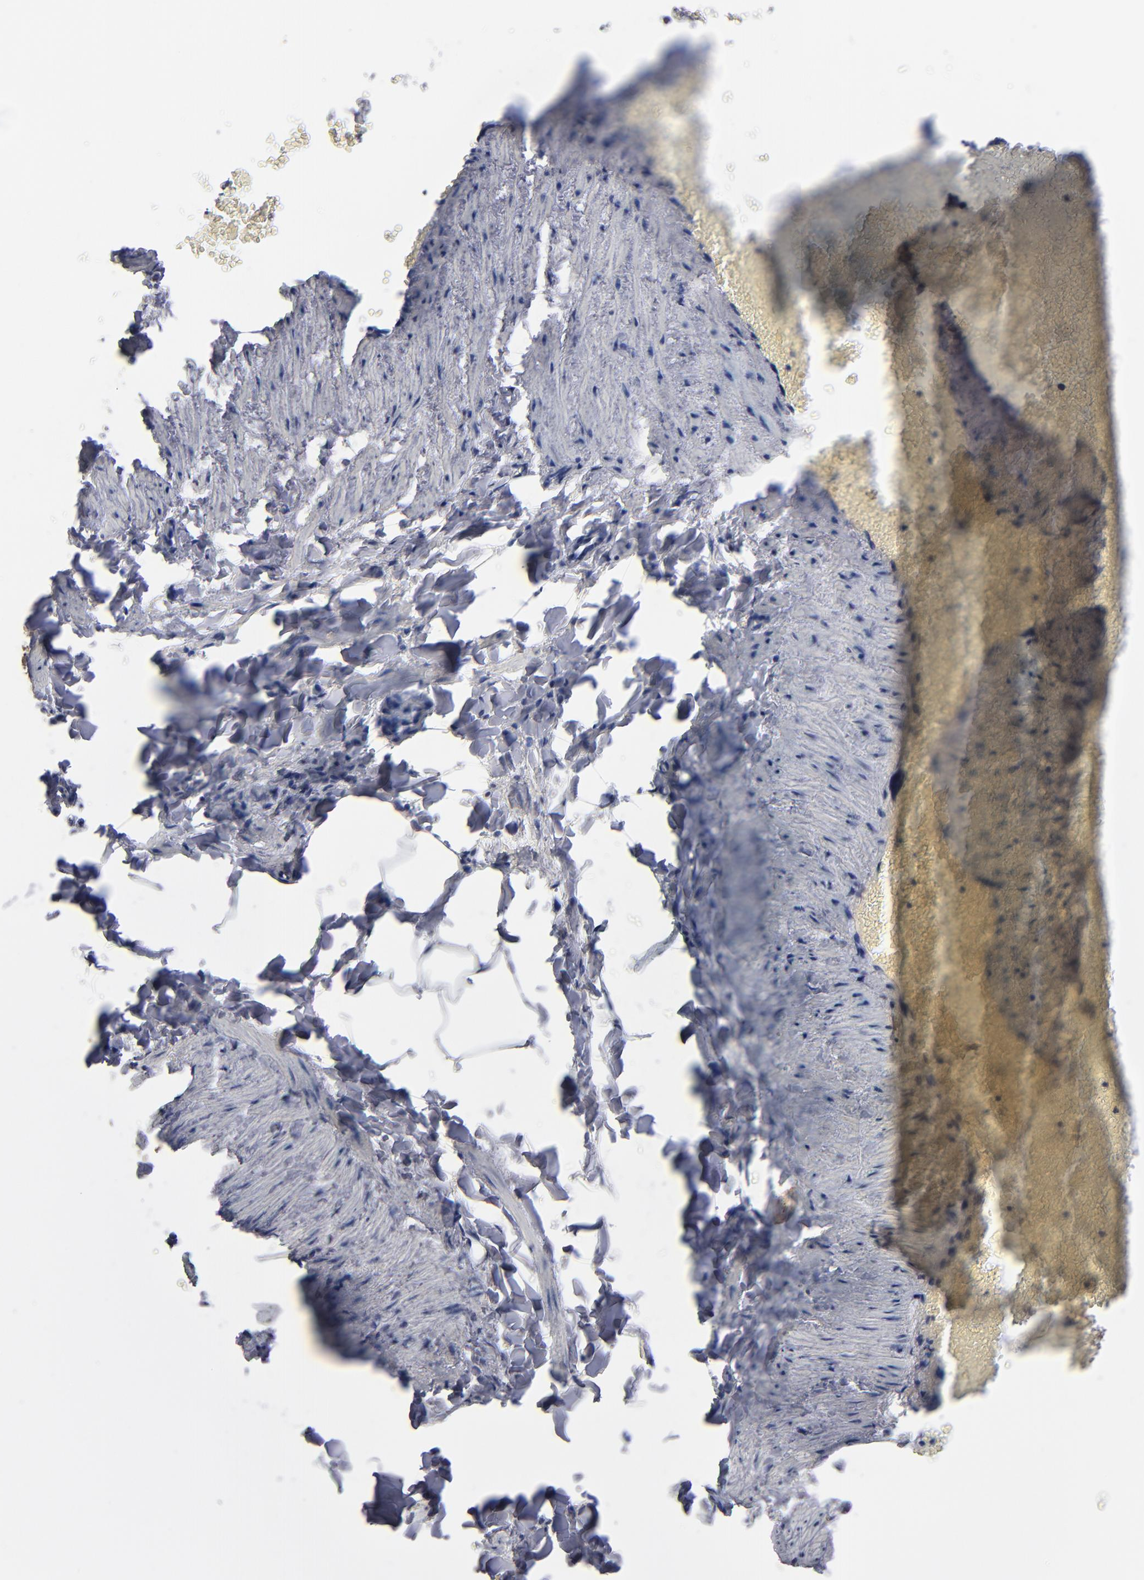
{"staining": {"intensity": "negative", "quantity": "none", "location": "none"}, "tissue": "adipose tissue", "cell_type": "Adipocytes", "image_type": "normal", "snomed": [{"axis": "morphology", "description": "Normal tissue, NOS"}, {"axis": "topography", "description": "Vascular tissue"}], "caption": "Adipocytes are negative for brown protein staining in benign adipose tissue.", "gene": "ALG13", "patient": {"sex": "male", "age": 41}}